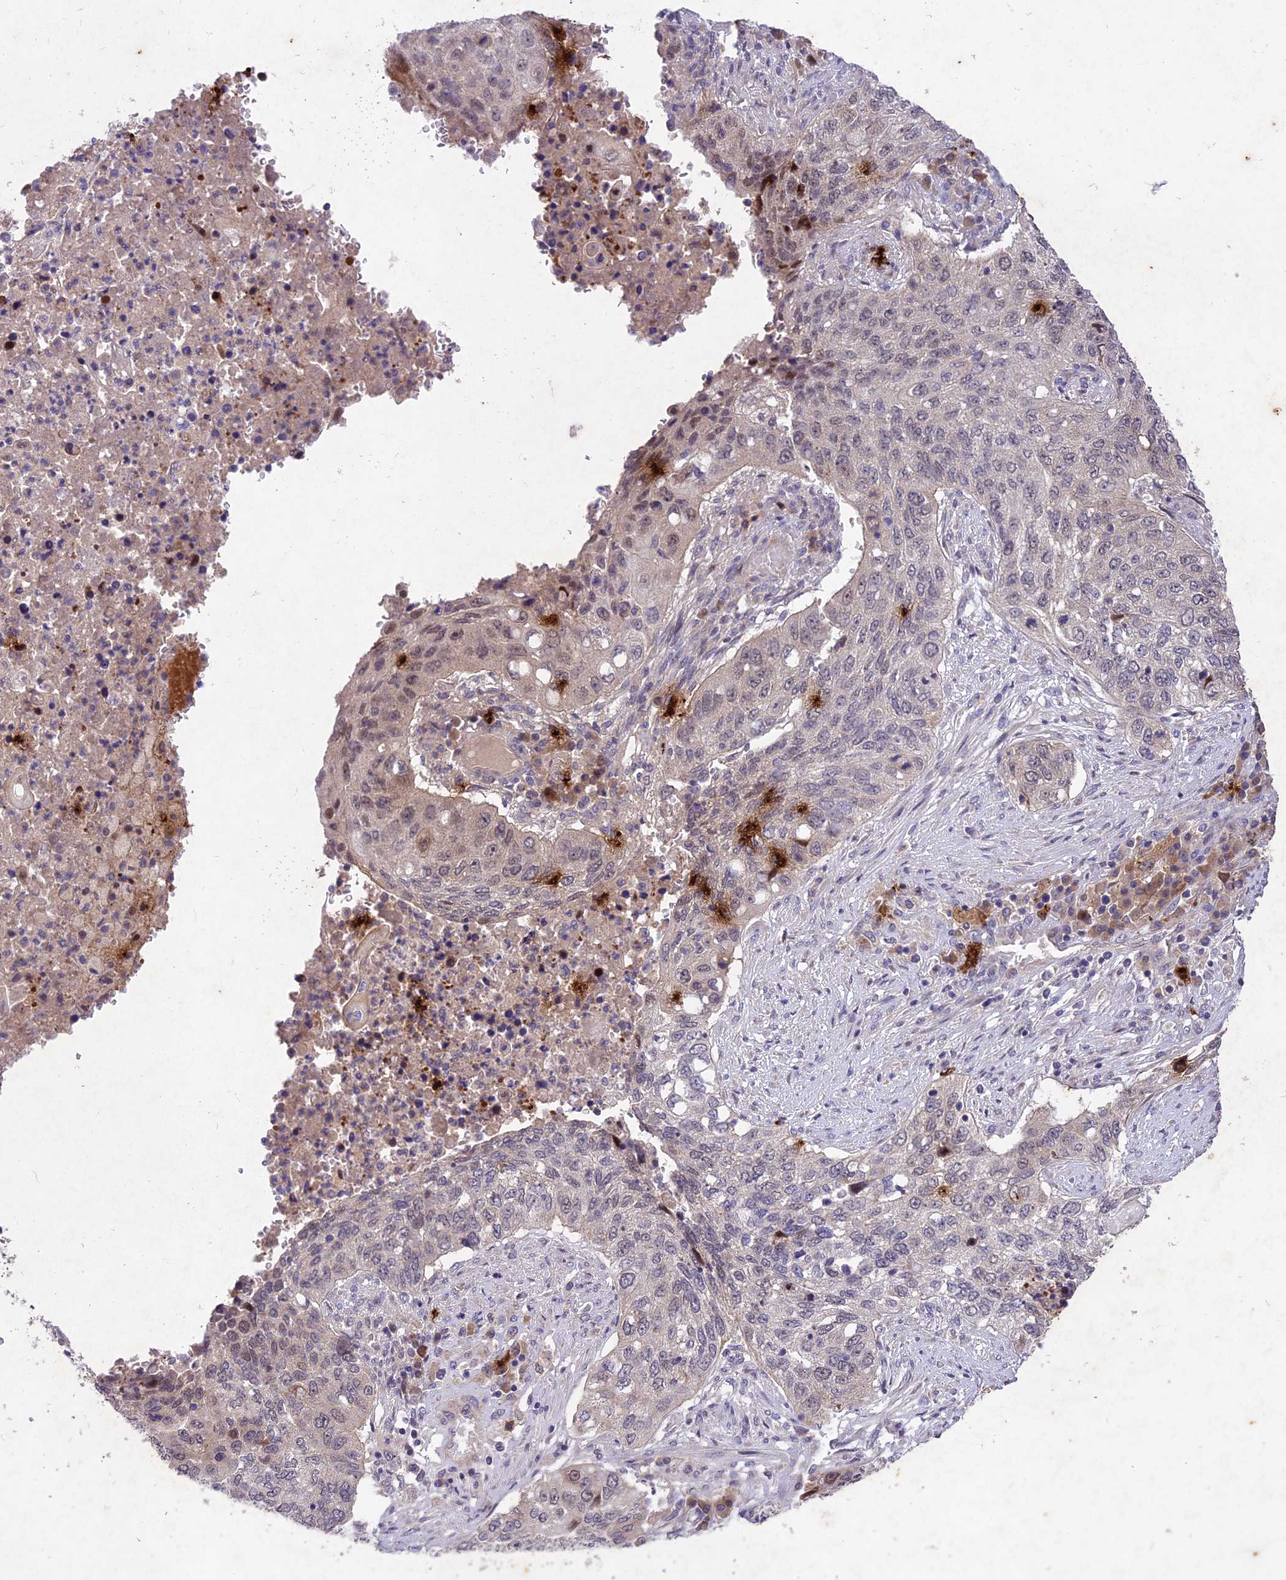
{"staining": {"intensity": "strong", "quantity": "<25%", "location": "cytoplasmic/membranous"}, "tissue": "lung cancer", "cell_type": "Tumor cells", "image_type": "cancer", "snomed": [{"axis": "morphology", "description": "Squamous cell carcinoma, NOS"}, {"axis": "topography", "description": "Lung"}], "caption": "A micrograph of squamous cell carcinoma (lung) stained for a protein demonstrates strong cytoplasmic/membranous brown staining in tumor cells. Using DAB (brown) and hematoxylin (blue) stains, captured at high magnification using brightfield microscopy.", "gene": "ANKRD52", "patient": {"sex": "female", "age": 63}}